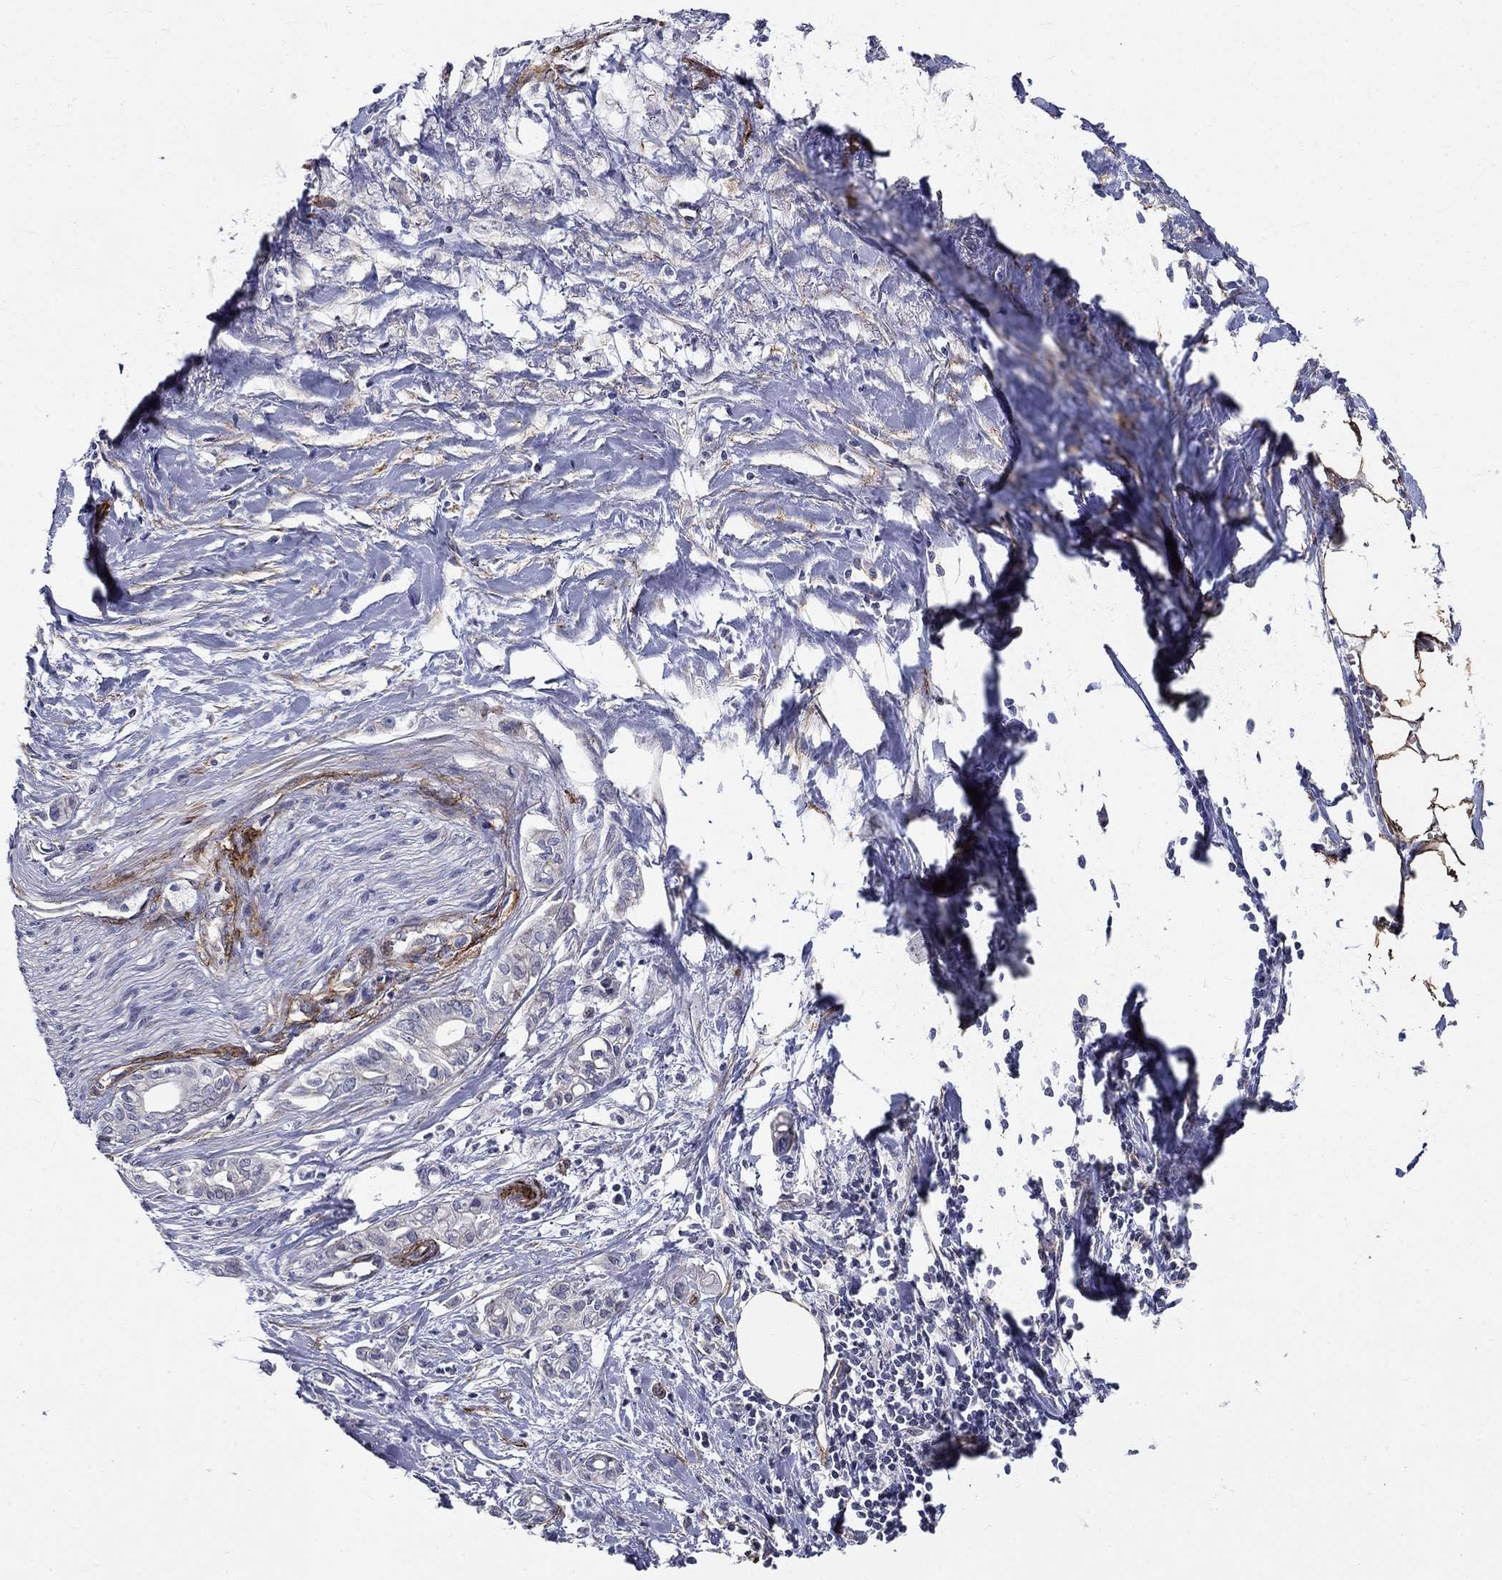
{"staining": {"intensity": "negative", "quantity": "none", "location": "none"}, "tissue": "pancreatic cancer", "cell_type": "Tumor cells", "image_type": "cancer", "snomed": [{"axis": "morphology", "description": "Adenocarcinoma, NOS"}, {"axis": "topography", "description": "Pancreas"}], "caption": "Tumor cells show no significant protein positivity in pancreatic cancer.", "gene": "SYNC", "patient": {"sex": "male", "age": 71}}